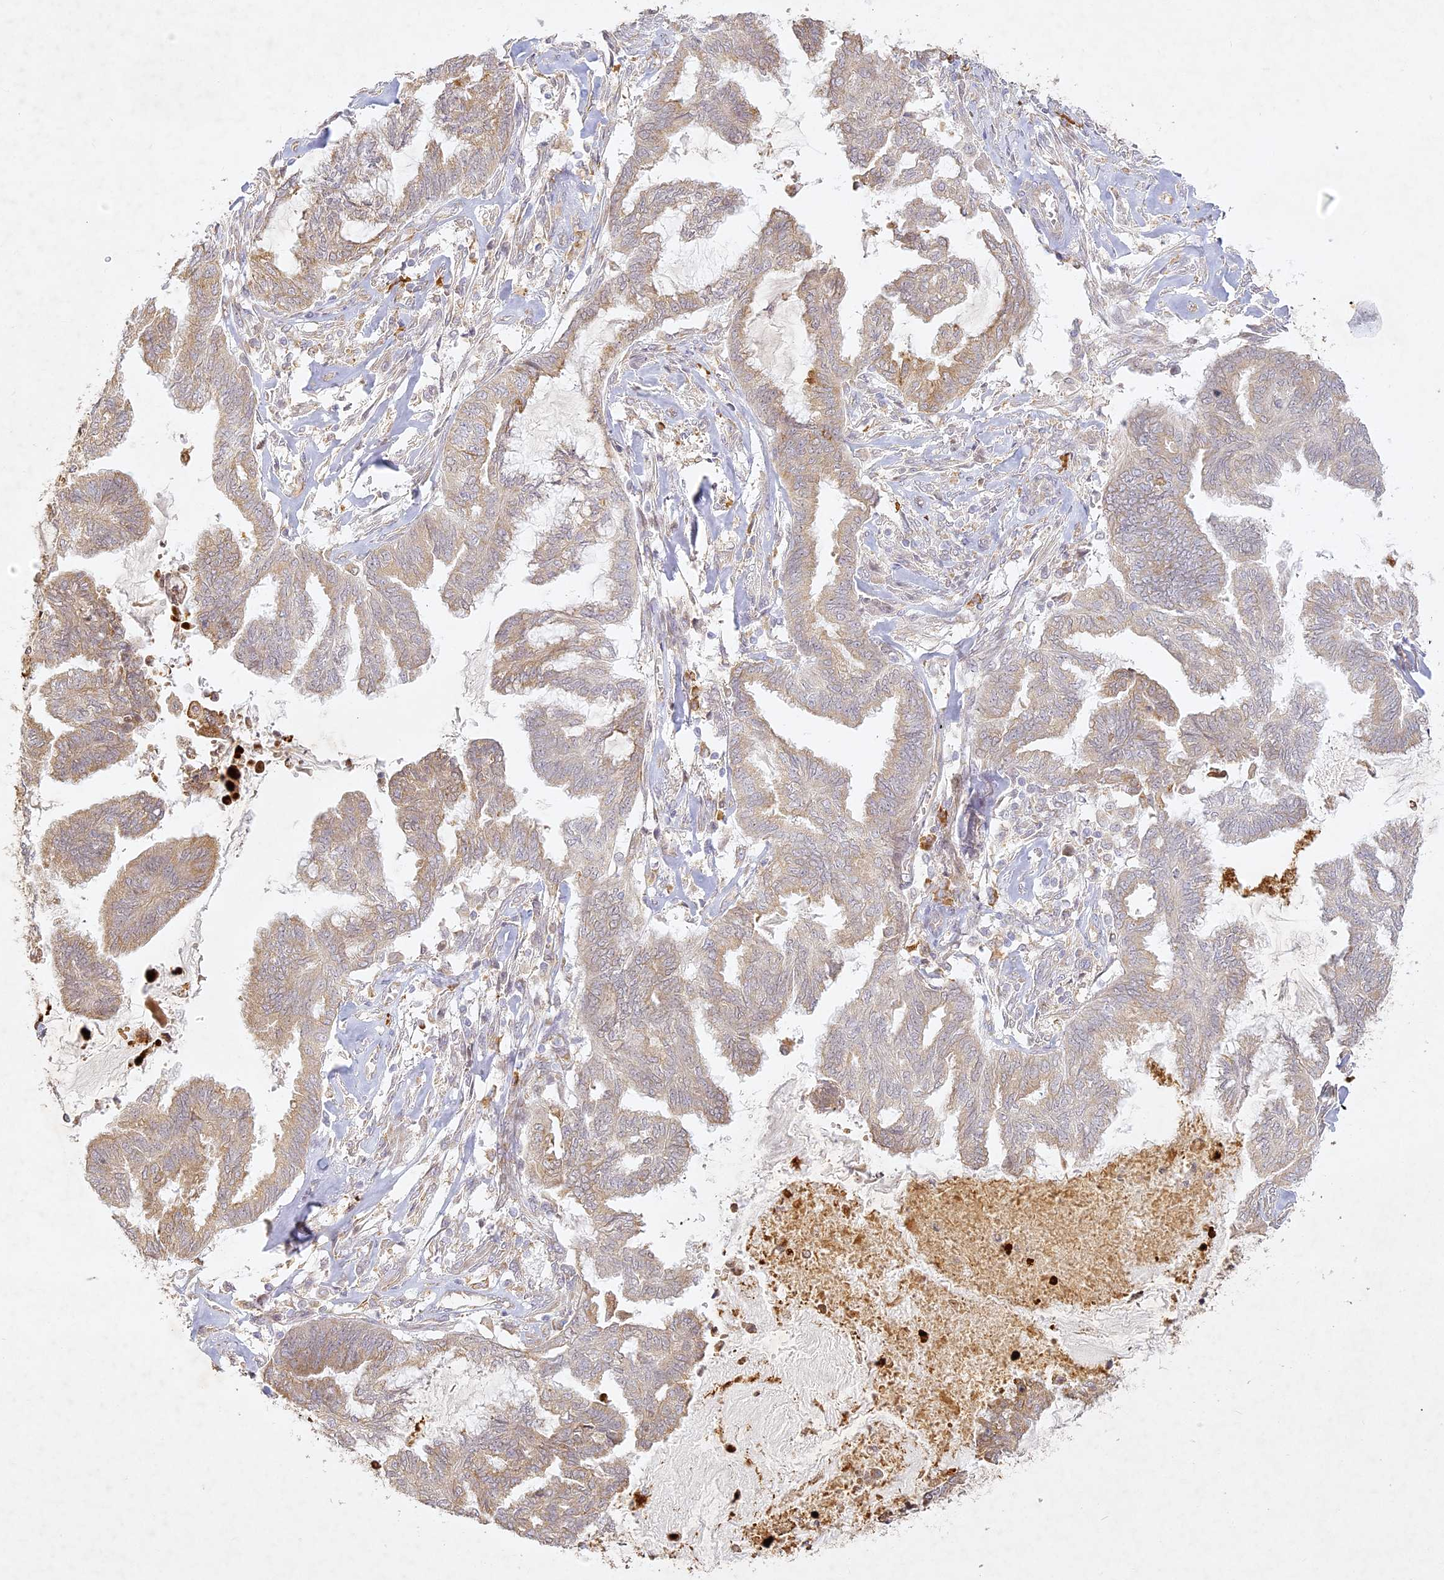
{"staining": {"intensity": "weak", "quantity": "25%-75%", "location": "cytoplasmic/membranous"}, "tissue": "endometrial cancer", "cell_type": "Tumor cells", "image_type": "cancer", "snomed": [{"axis": "morphology", "description": "Adenocarcinoma, NOS"}, {"axis": "topography", "description": "Endometrium"}], "caption": "Immunohistochemical staining of human endometrial adenocarcinoma exhibits low levels of weak cytoplasmic/membranous staining in about 25%-75% of tumor cells. (Brightfield microscopy of DAB IHC at high magnification).", "gene": "SLC30A5", "patient": {"sex": "female", "age": 86}}